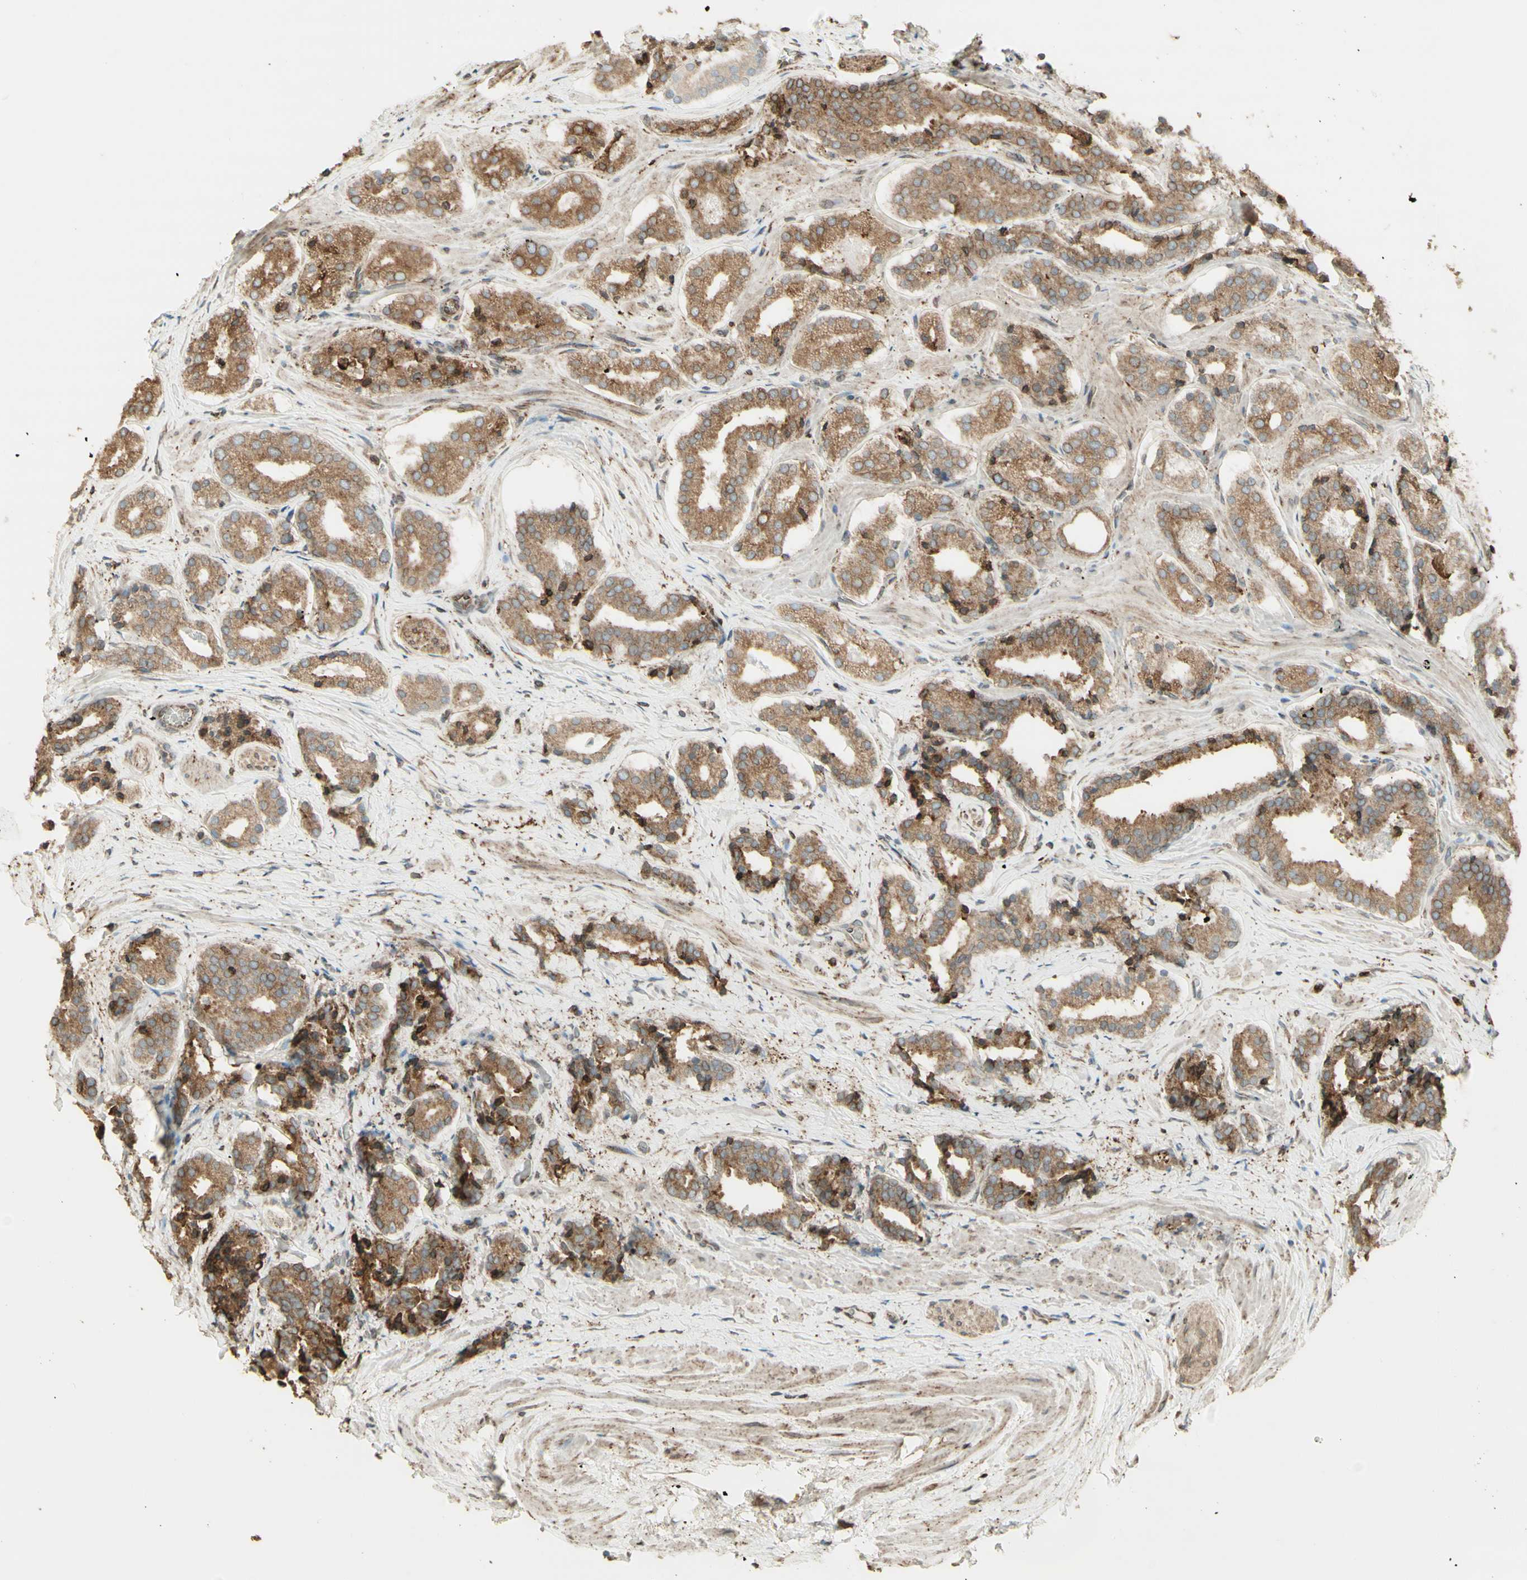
{"staining": {"intensity": "moderate", "quantity": ">75%", "location": "cytoplasmic/membranous"}, "tissue": "prostate cancer", "cell_type": "Tumor cells", "image_type": "cancer", "snomed": [{"axis": "morphology", "description": "Adenocarcinoma, High grade"}, {"axis": "topography", "description": "Prostate"}], "caption": "This photomicrograph displays IHC staining of human adenocarcinoma (high-grade) (prostate), with medium moderate cytoplasmic/membranous staining in about >75% of tumor cells.", "gene": "CANX", "patient": {"sex": "male", "age": 60}}